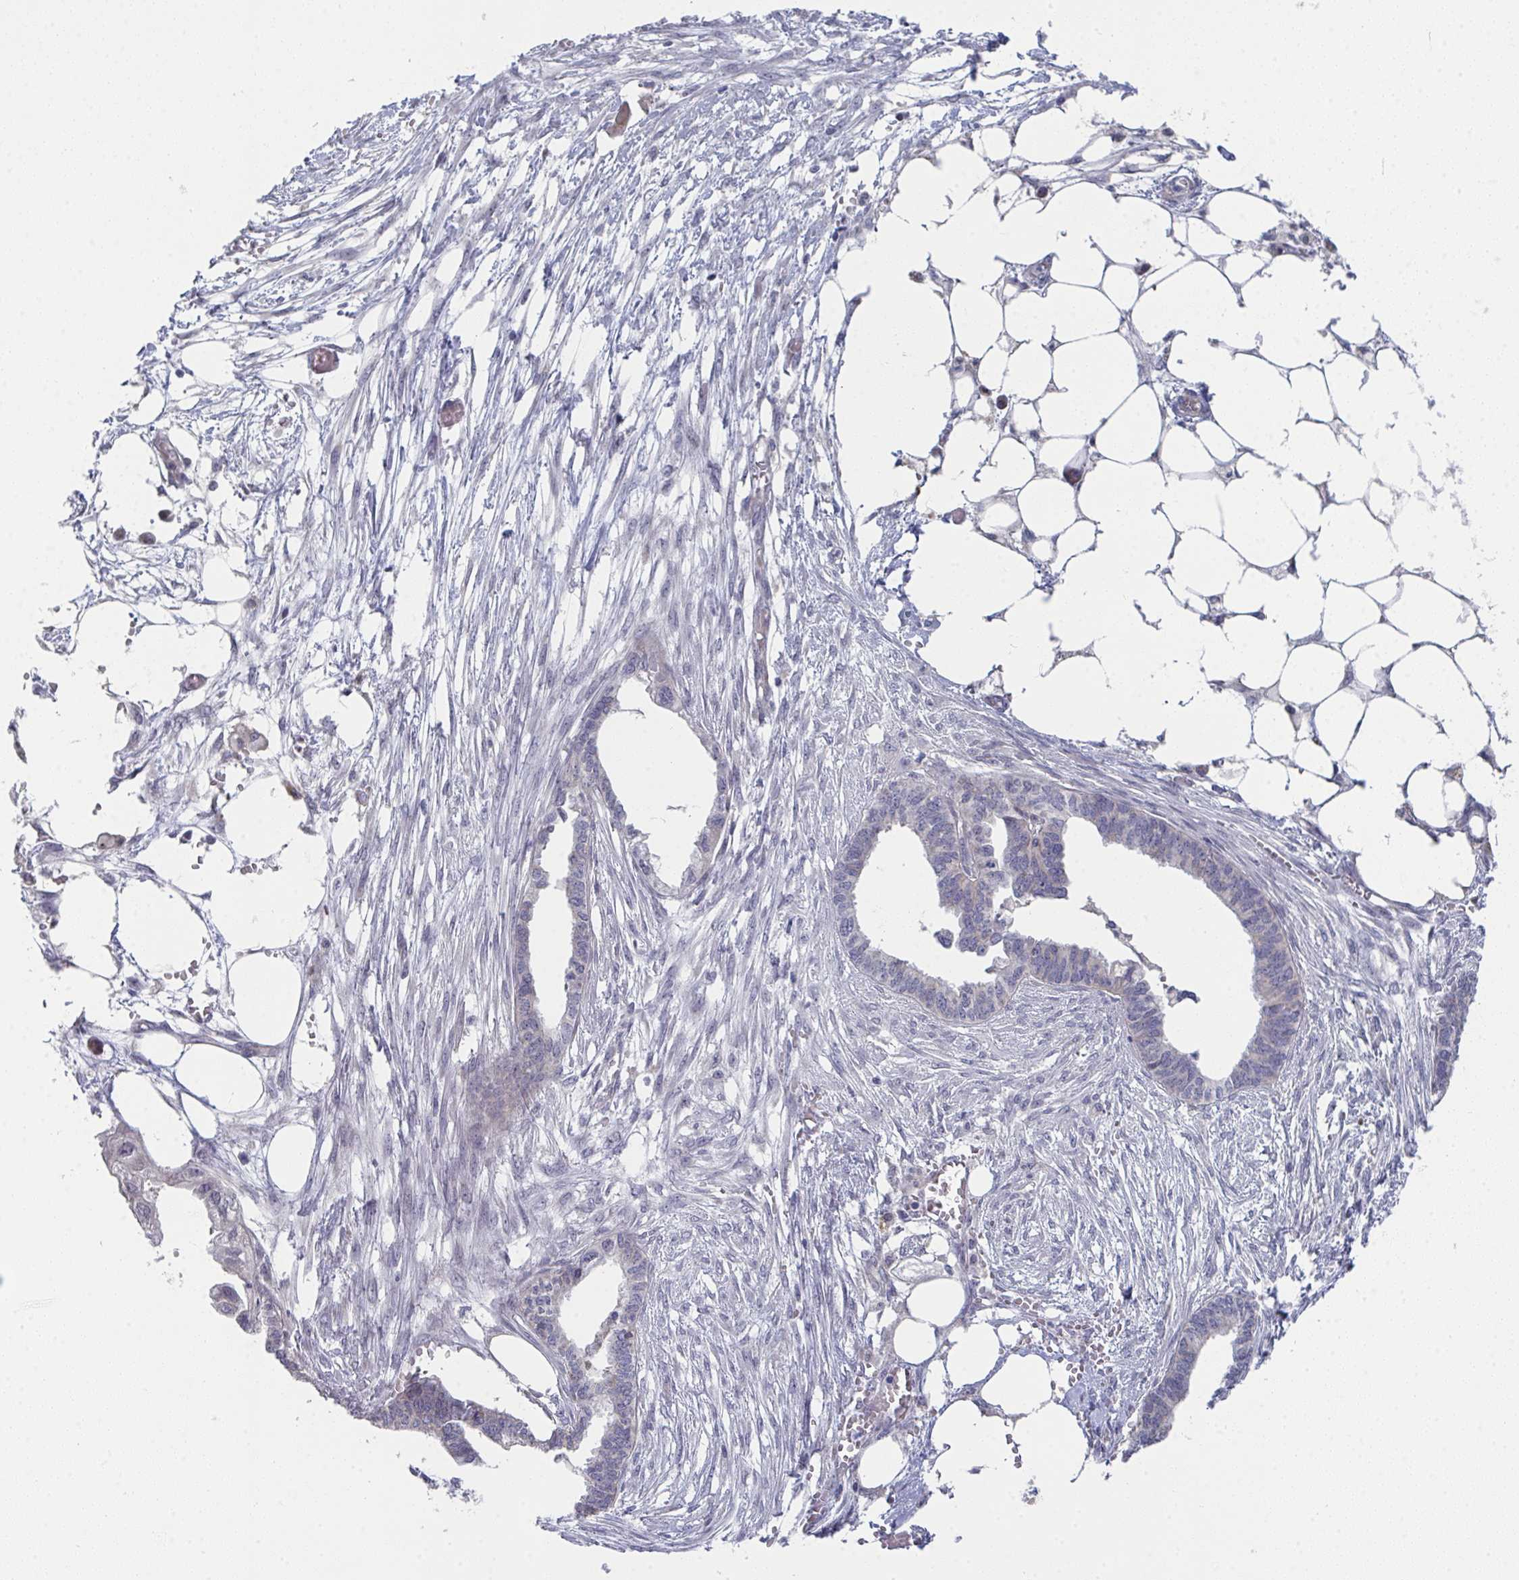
{"staining": {"intensity": "negative", "quantity": "none", "location": "none"}, "tissue": "endometrial cancer", "cell_type": "Tumor cells", "image_type": "cancer", "snomed": [{"axis": "morphology", "description": "Adenocarcinoma, NOS"}, {"axis": "morphology", "description": "Adenocarcinoma, metastatic, NOS"}, {"axis": "topography", "description": "Adipose tissue"}, {"axis": "topography", "description": "Endometrium"}], "caption": "Tumor cells are negative for brown protein staining in endometrial cancer (metastatic adenocarcinoma).", "gene": "VWDE", "patient": {"sex": "female", "age": 67}}